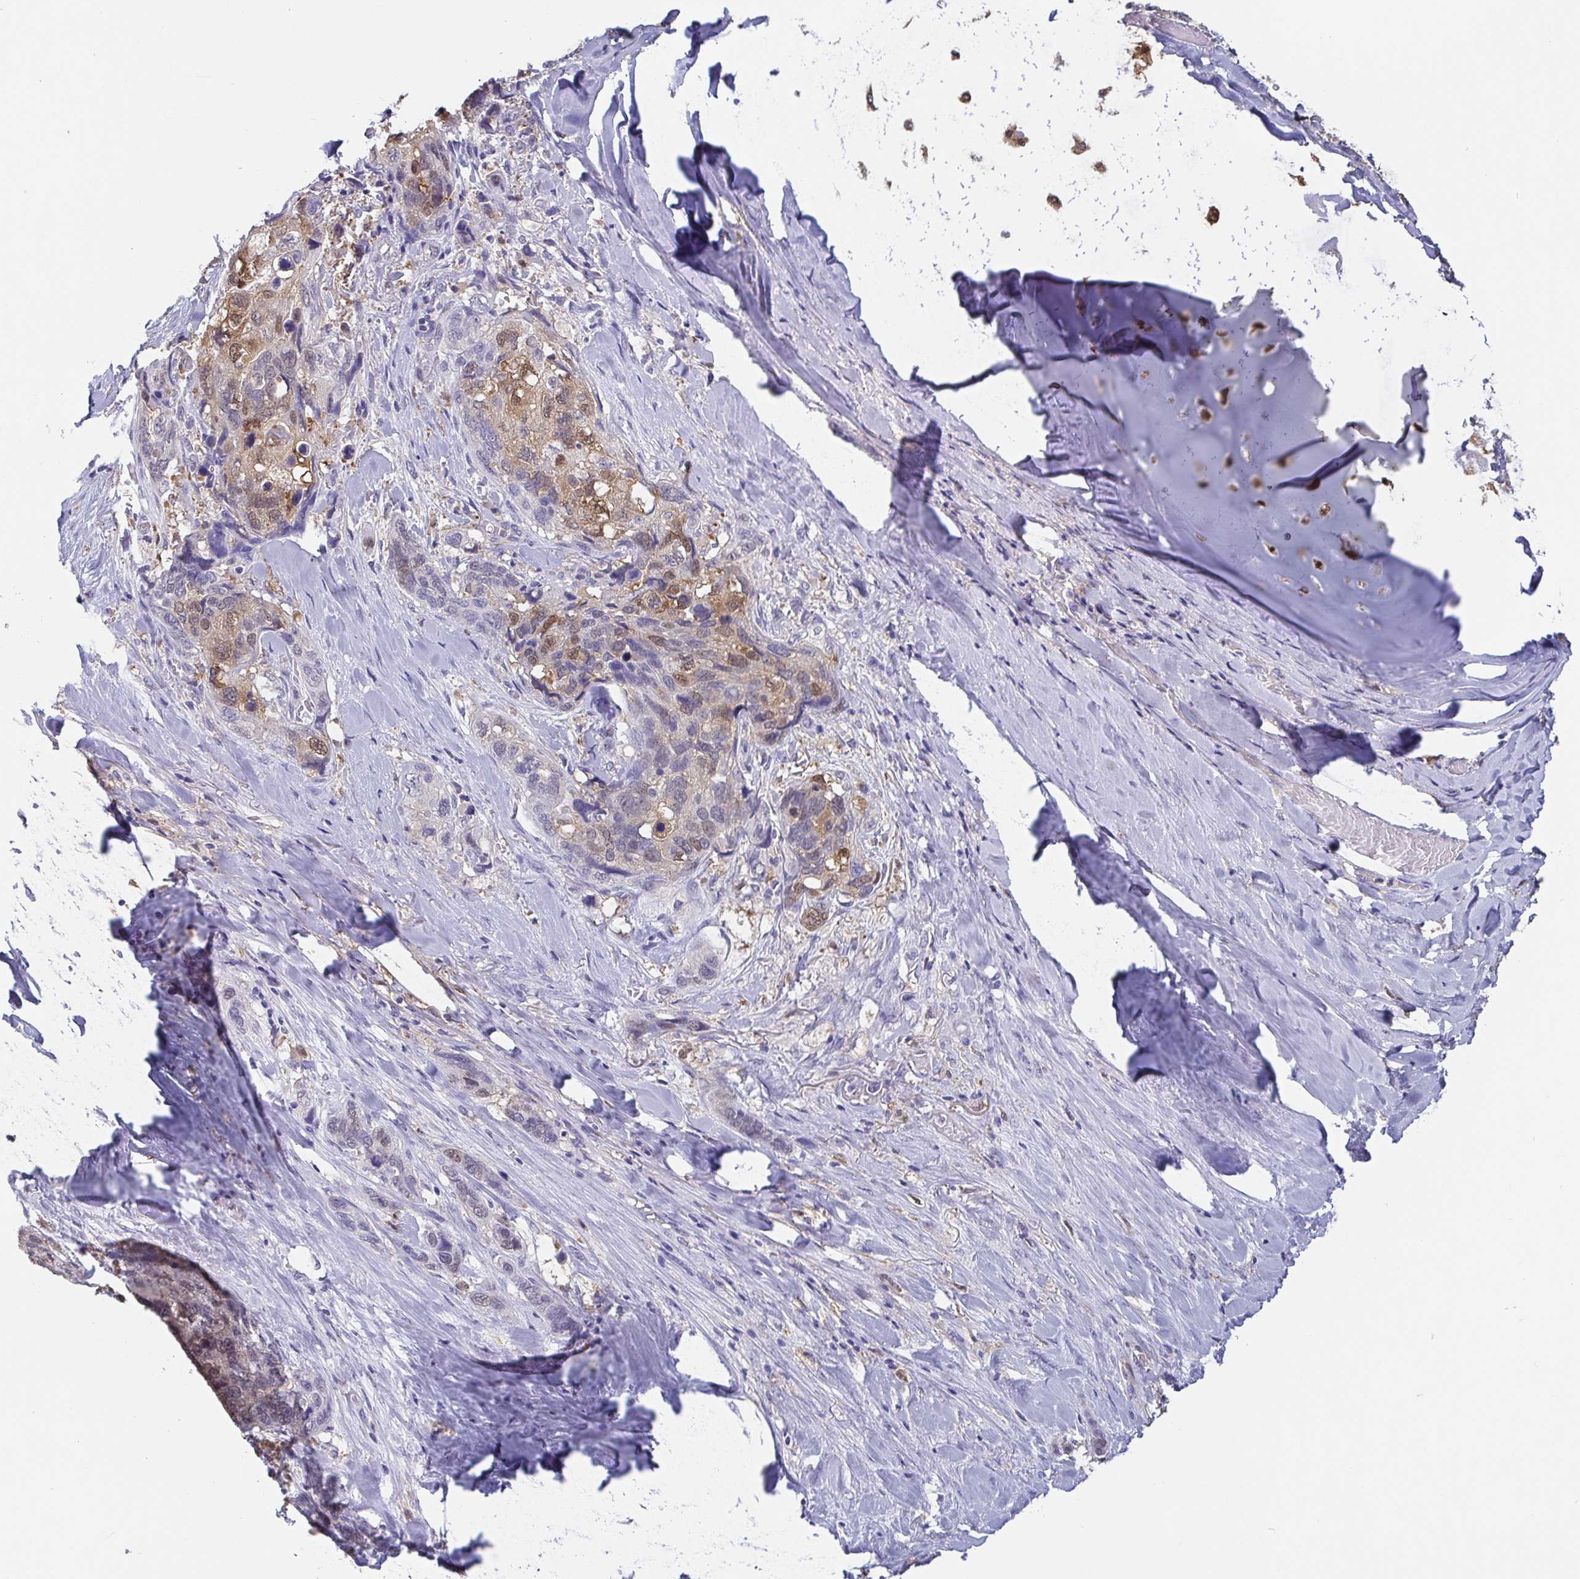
{"staining": {"intensity": "moderate", "quantity": "<25%", "location": "cytoplasmic/membranous,nuclear"}, "tissue": "lung cancer", "cell_type": "Tumor cells", "image_type": "cancer", "snomed": [{"axis": "morphology", "description": "Squamous cell carcinoma, NOS"}, {"axis": "morphology", "description": "Squamous cell carcinoma, metastatic, NOS"}, {"axis": "topography", "description": "Lymph node"}, {"axis": "topography", "description": "Lung"}], "caption": "The immunohistochemical stain labels moderate cytoplasmic/membranous and nuclear expression in tumor cells of lung cancer tissue.", "gene": "IDH1", "patient": {"sex": "male", "age": 41}}